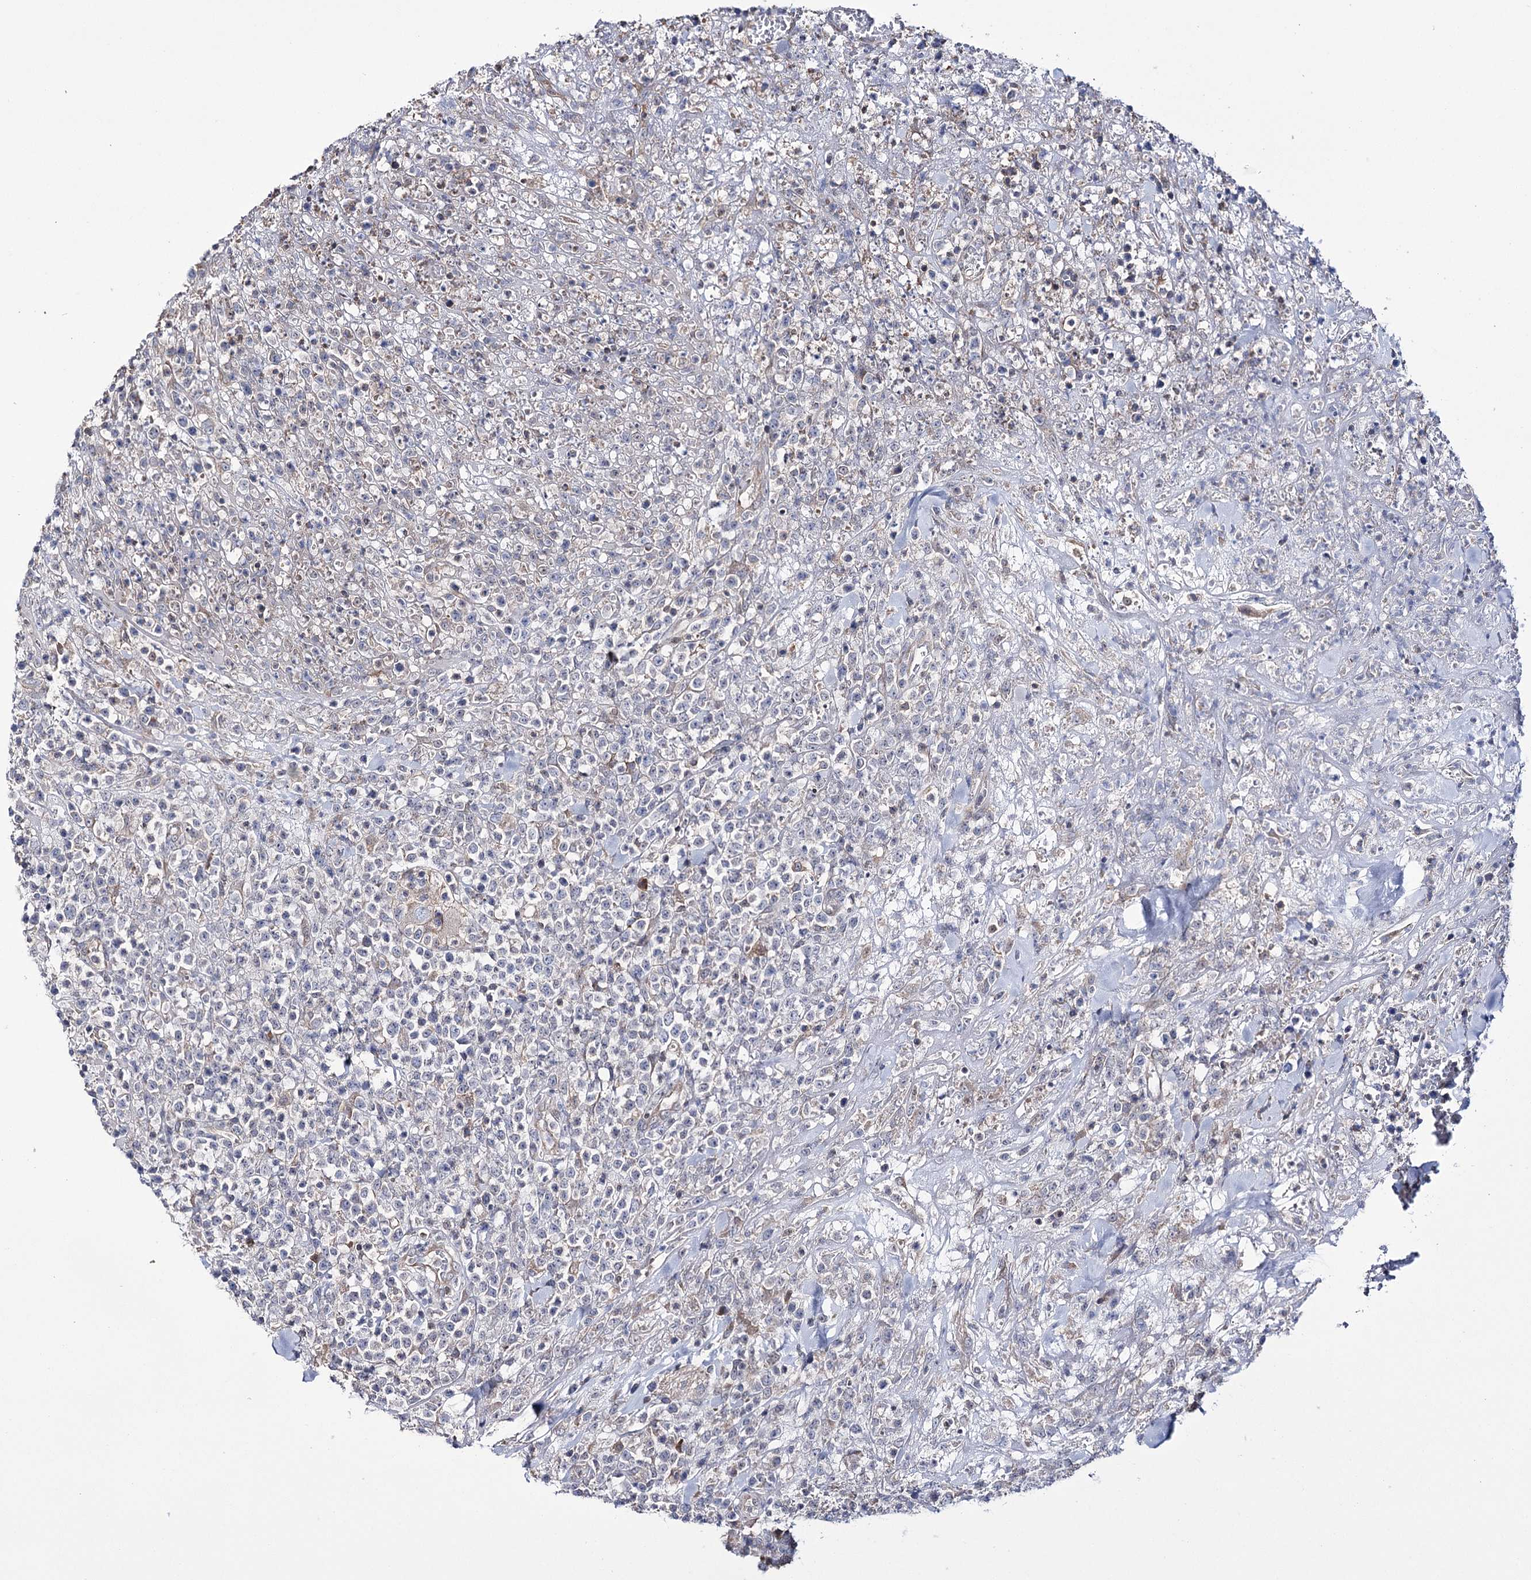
{"staining": {"intensity": "negative", "quantity": "none", "location": "none"}, "tissue": "lymphoma", "cell_type": "Tumor cells", "image_type": "cancer", "snomed": [{"axis": "morphology", "description": "Malignant lymphoma, non-Hodgkin's type, High grade"}, {"axis": "topography", "description": "Colon"}], "caption": "Micrograph shows no significant protein staining in tumor cells of high-grade malignant lymphoma, non-Hodgkin's type.", "gene": "PTER", "patient": {"sex": "female", "age": 53}}